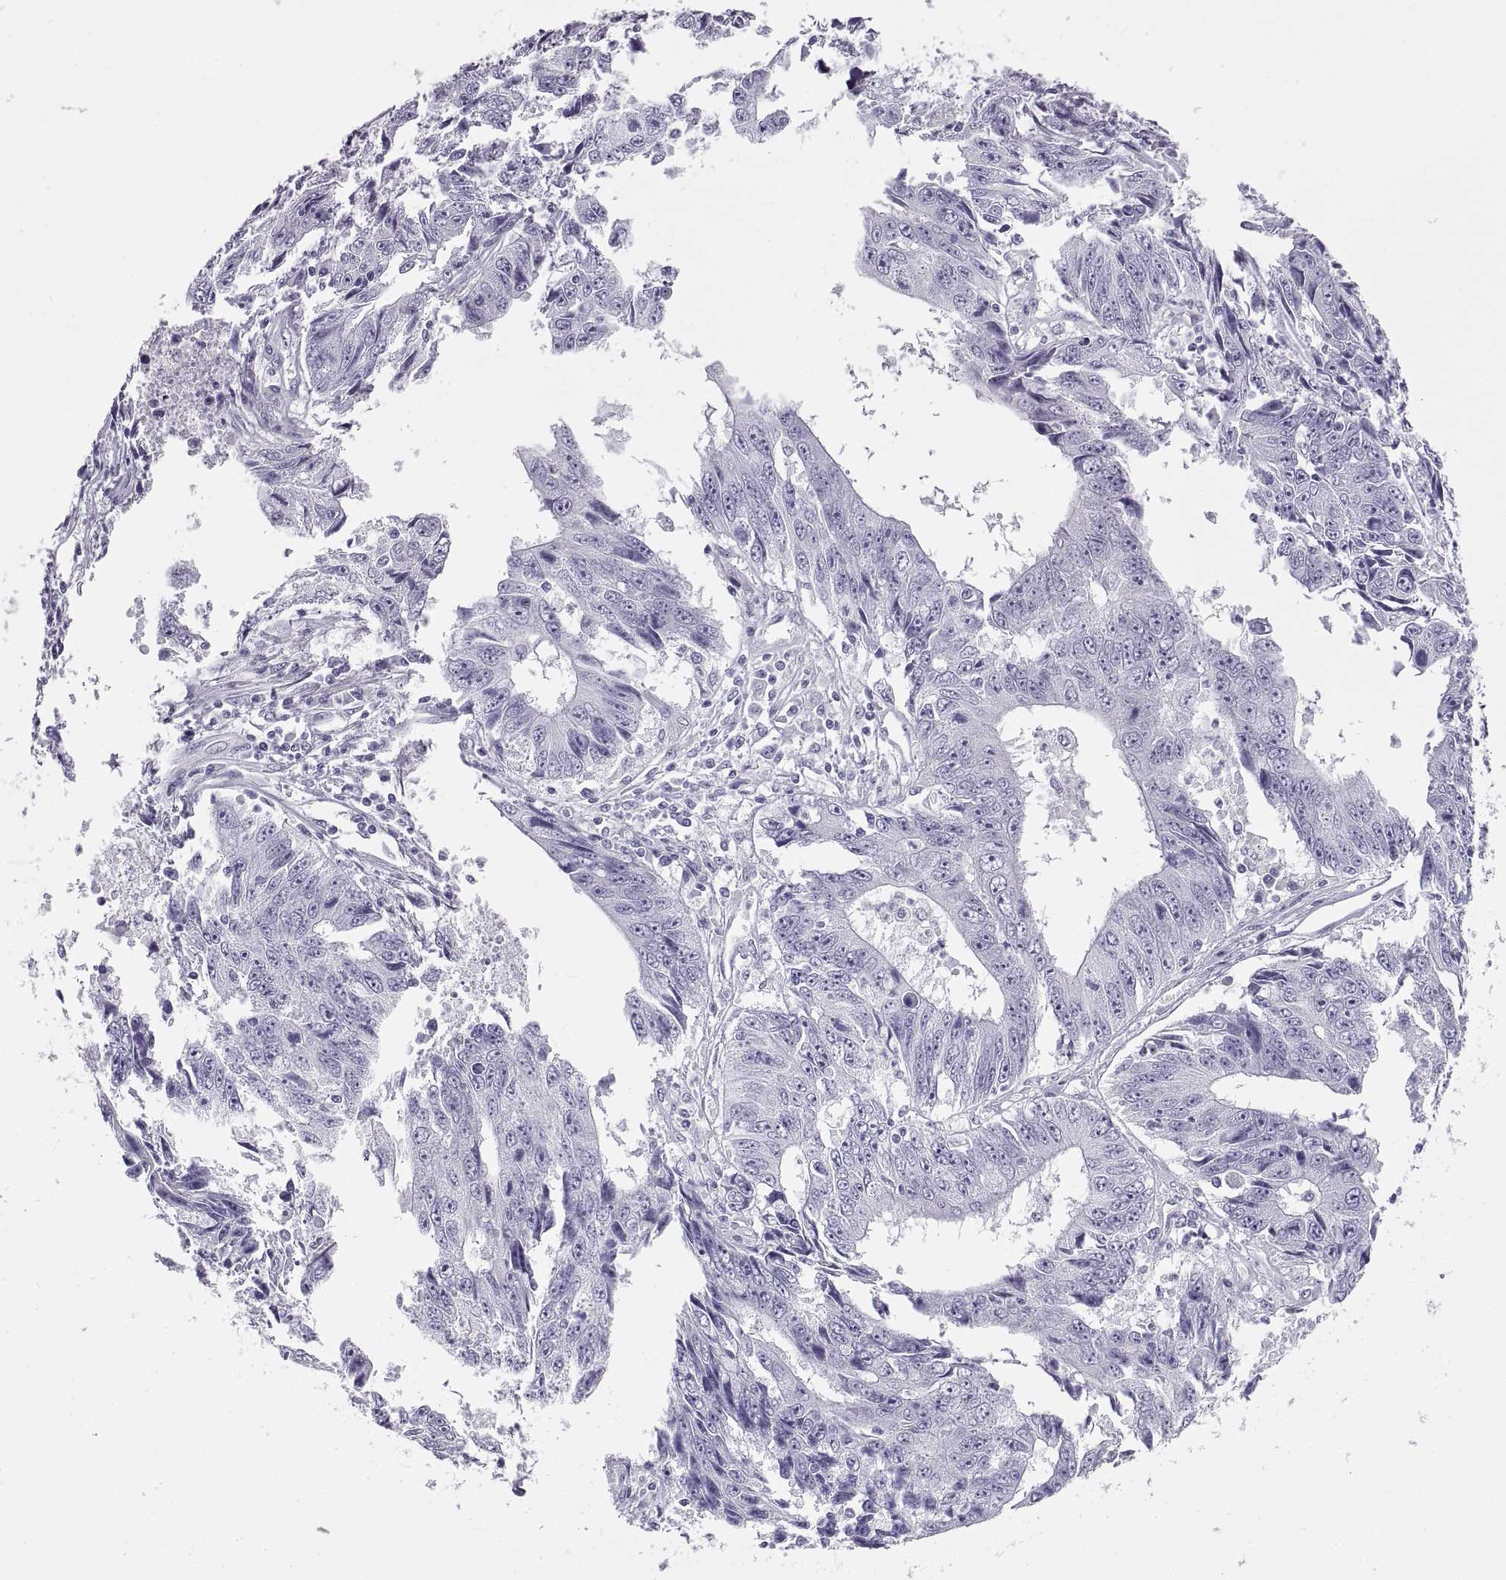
{"staining": {"intensity": "negative", "quantity": "none", "location": "none"}, "tissue": "liver cancer", "cell_type": "Tumor cells", "image_type": "cancer", "snomed": [{"axis": "morphology", "description": "Cholangiocarcinoma"}, {"axis": "topography", "description": "Liver"}], "caption": "Protein analysis of liver cancer demonstrates no significant positivity in tumor cells. The staining was performed using DAB to visualize the protein expression in brown, while the nuclei were stained in blue with hematoxylin (Magnification: 20x).", "gene": "RLBP1", "patient": {"sex": "male", "age": 65}}